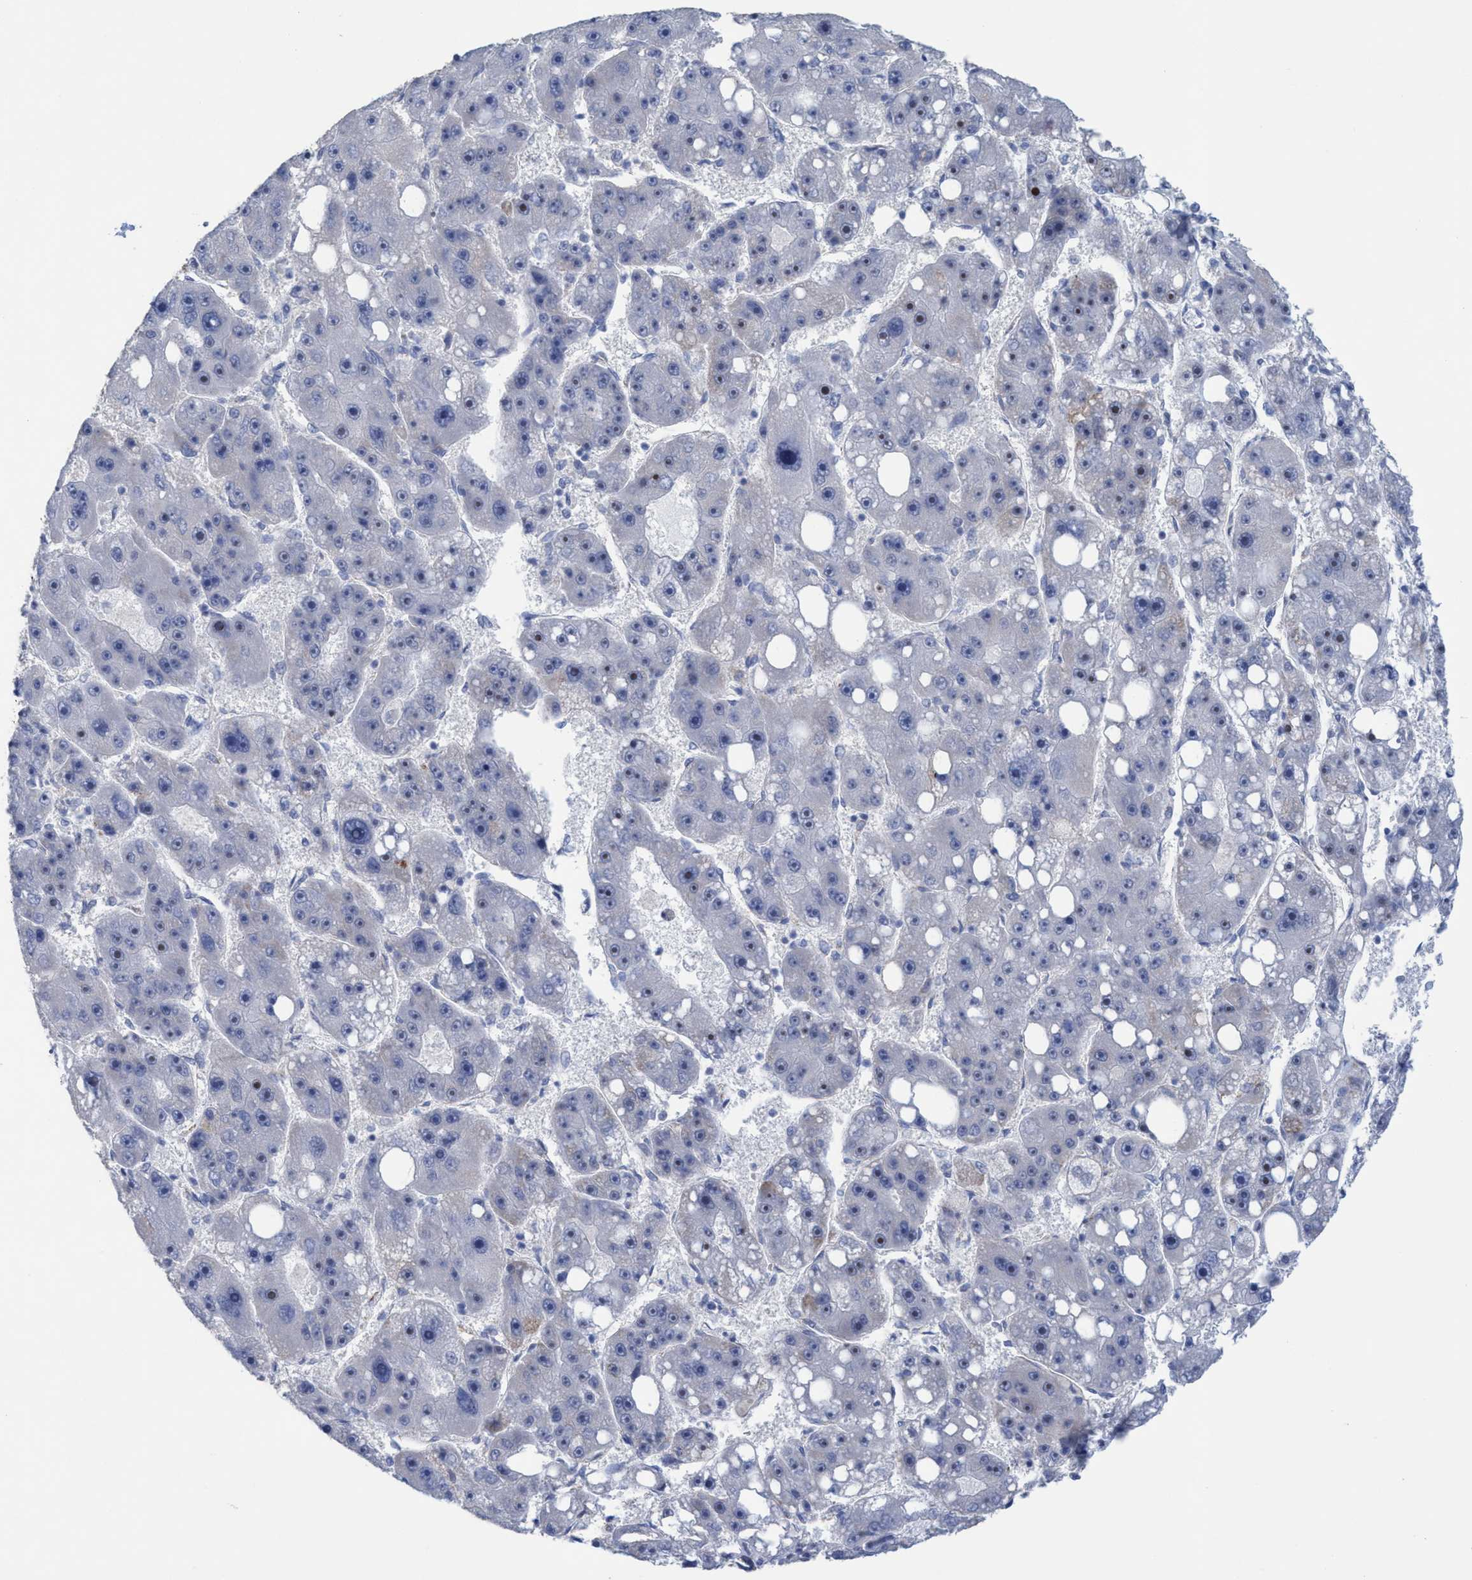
{"staining": {"intensity": "strong", "quantity": "25%-75%", "location": "nuclear"}, "tissue": "liver cancer", "cell_type": "Tumor cells", "image_type": "cancer", "snomed": [{"axis": "morphology", "description": "Carcinoma, Hepatocellular, NOS"}, {"axis": "topography", "description": "Liver"}], "caption": "Liver hepatocellular carcinoma stained with IHC demonstrates strong nuclear staining in approximately 25%-75% of tumor cells.", "gene": "RSAD1", "patient": {"sex": "female", "age": 61}}